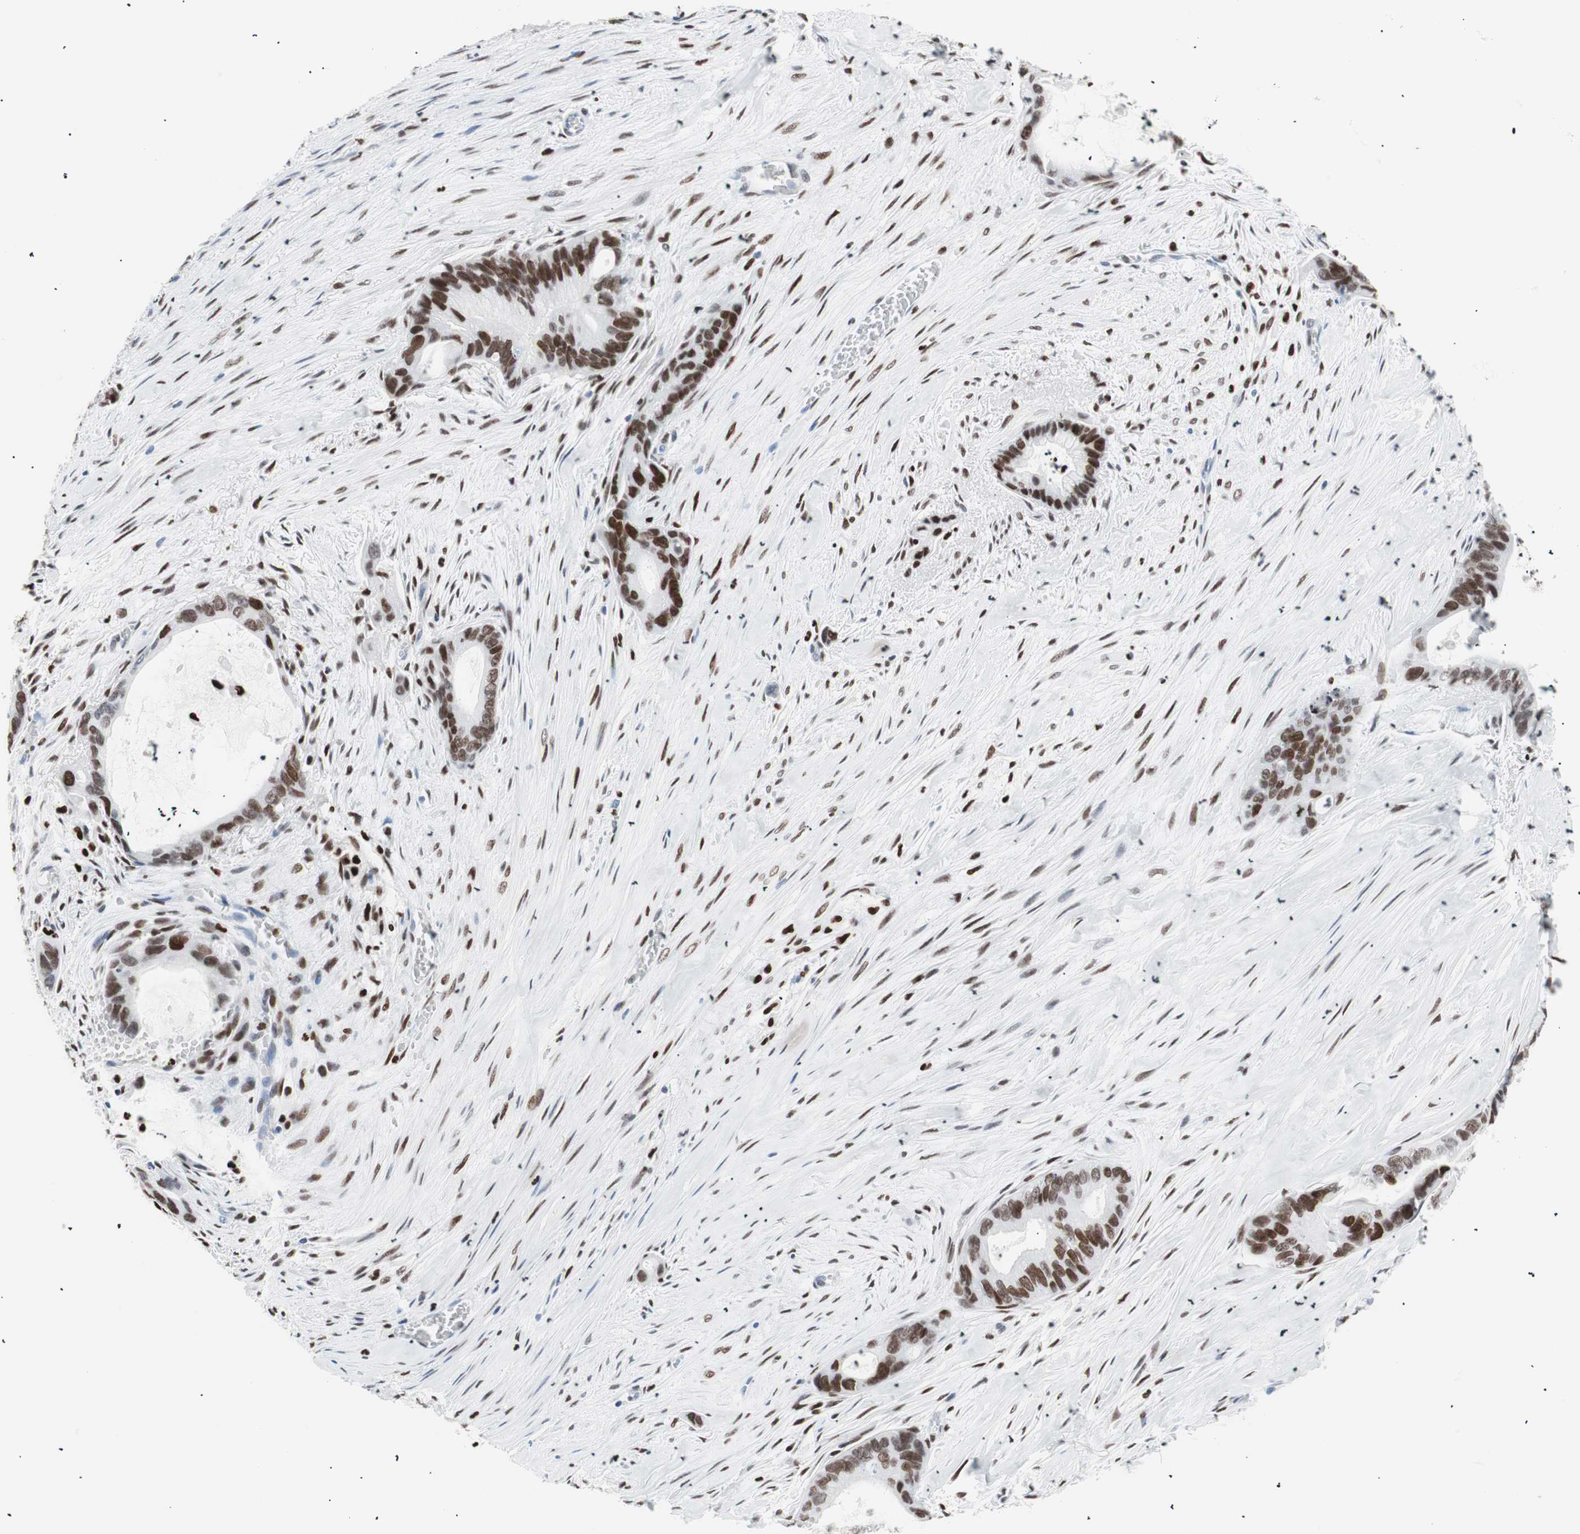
{"staining": {"intensity": "strong", "quantity": ">75%", "location": "nuclear"}, "tissue": "liver cancer", "cell_type": "Tumor cells", "image_type": "cancer", "snomed": [{"axis": "morphology", "description": "Cholangiocarcinoma"}, {"axis": "topography", "description": "Liver"}], "caption": "A high amount of strong nuclear staining is identified in about >75% of tumor cells in liver cancer tissue.", "gene": "CEBPB", "patient": {"sex": "female", "age": 55}}